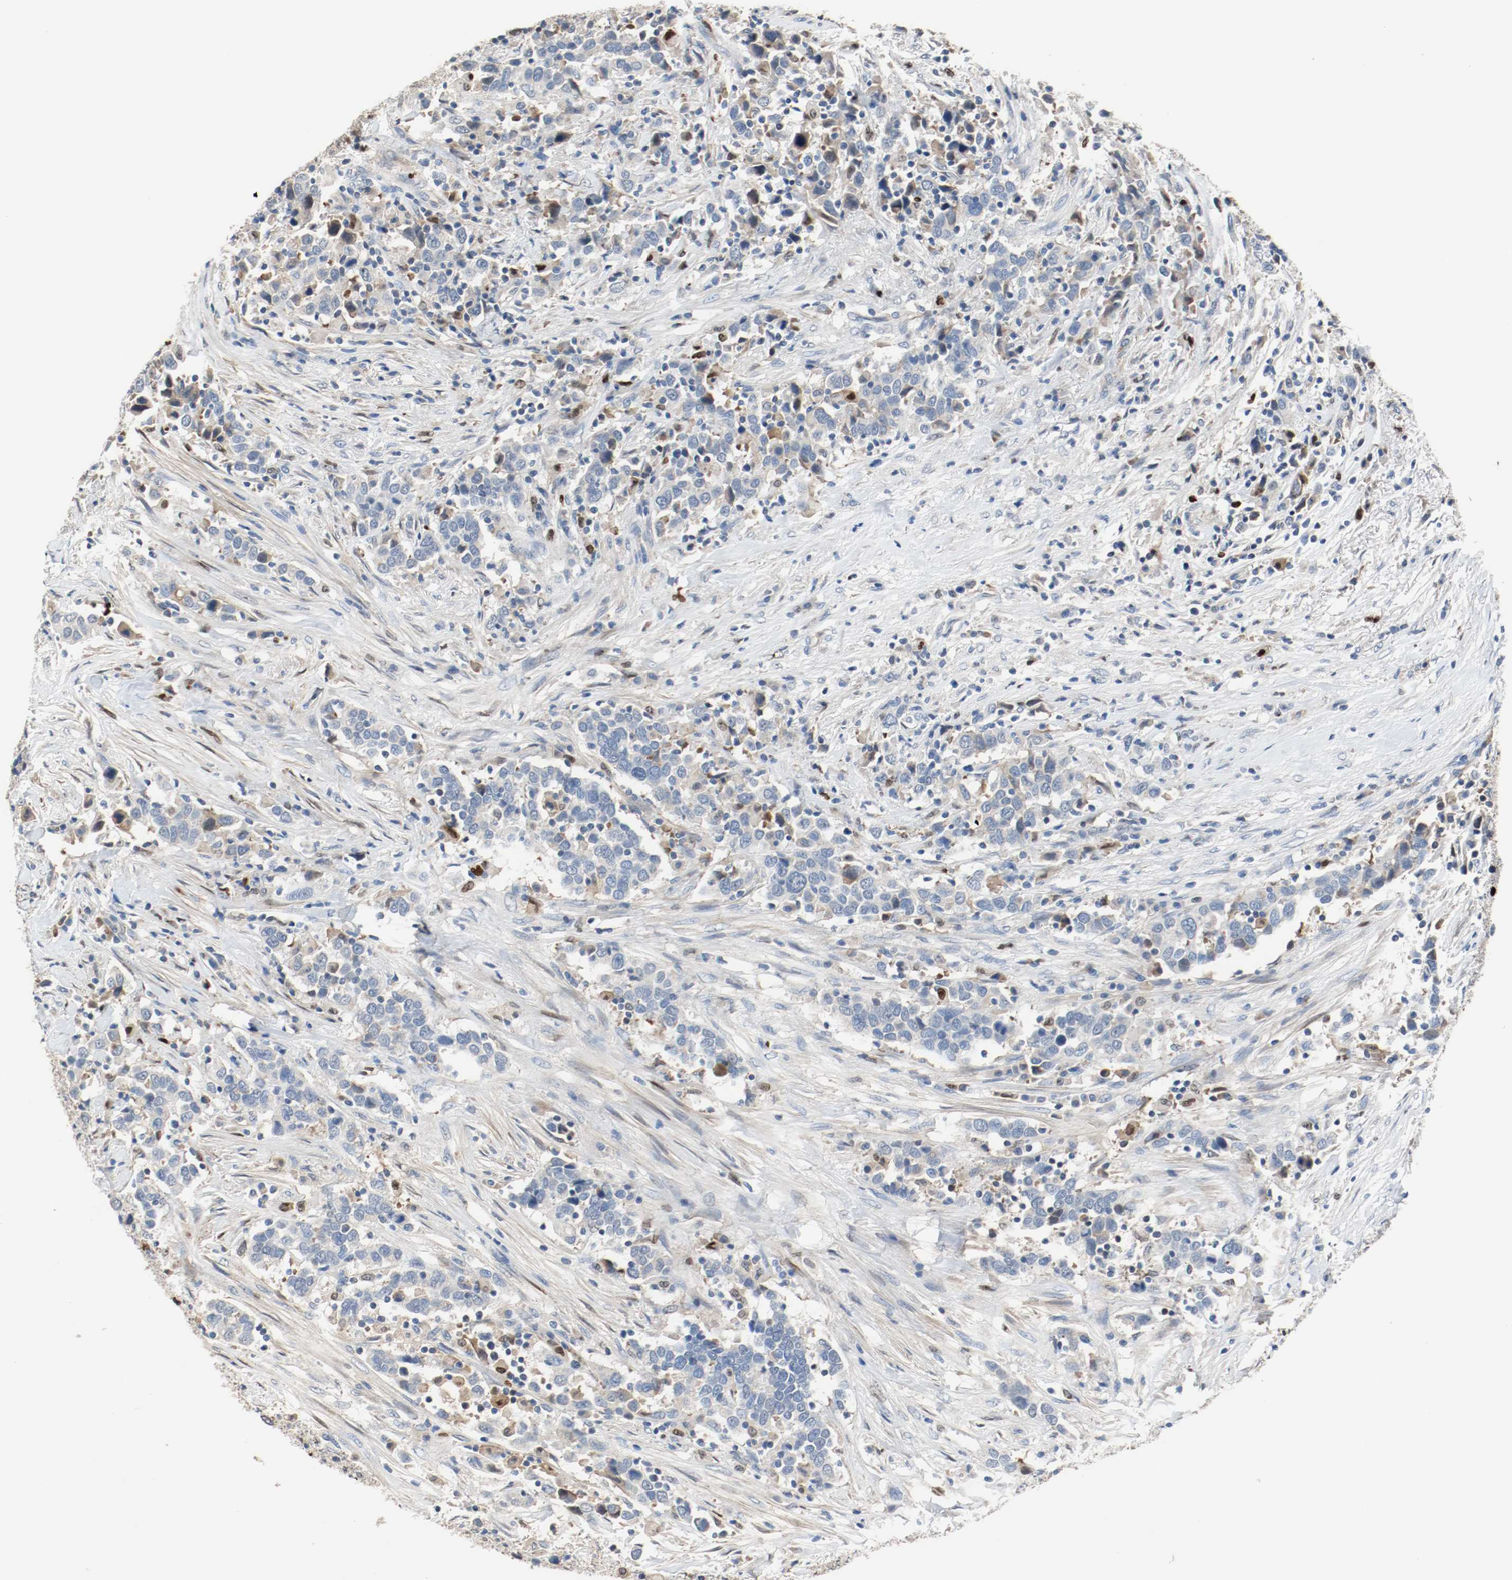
{"staining": {"intensity": "negative", "quantity": "none", "location": "none"}, "tissue": "urothelial cancer", "cell_type": "Tumor cells", "image_type": "cancer", "snomed": [{"axis": "morphology", "description": "Urothelial carcinoma, High grade"}, {"axis": "topography", "description": "Urinary bladder"}], "caption": "The histopathology image displays no significant positivity in tumor cells of high-grade urothelial carcinoma. (IHC, brightfield microscopy, high magnification).", "gene": "BLK", "patient": {"sex": "male", "age": 61}}